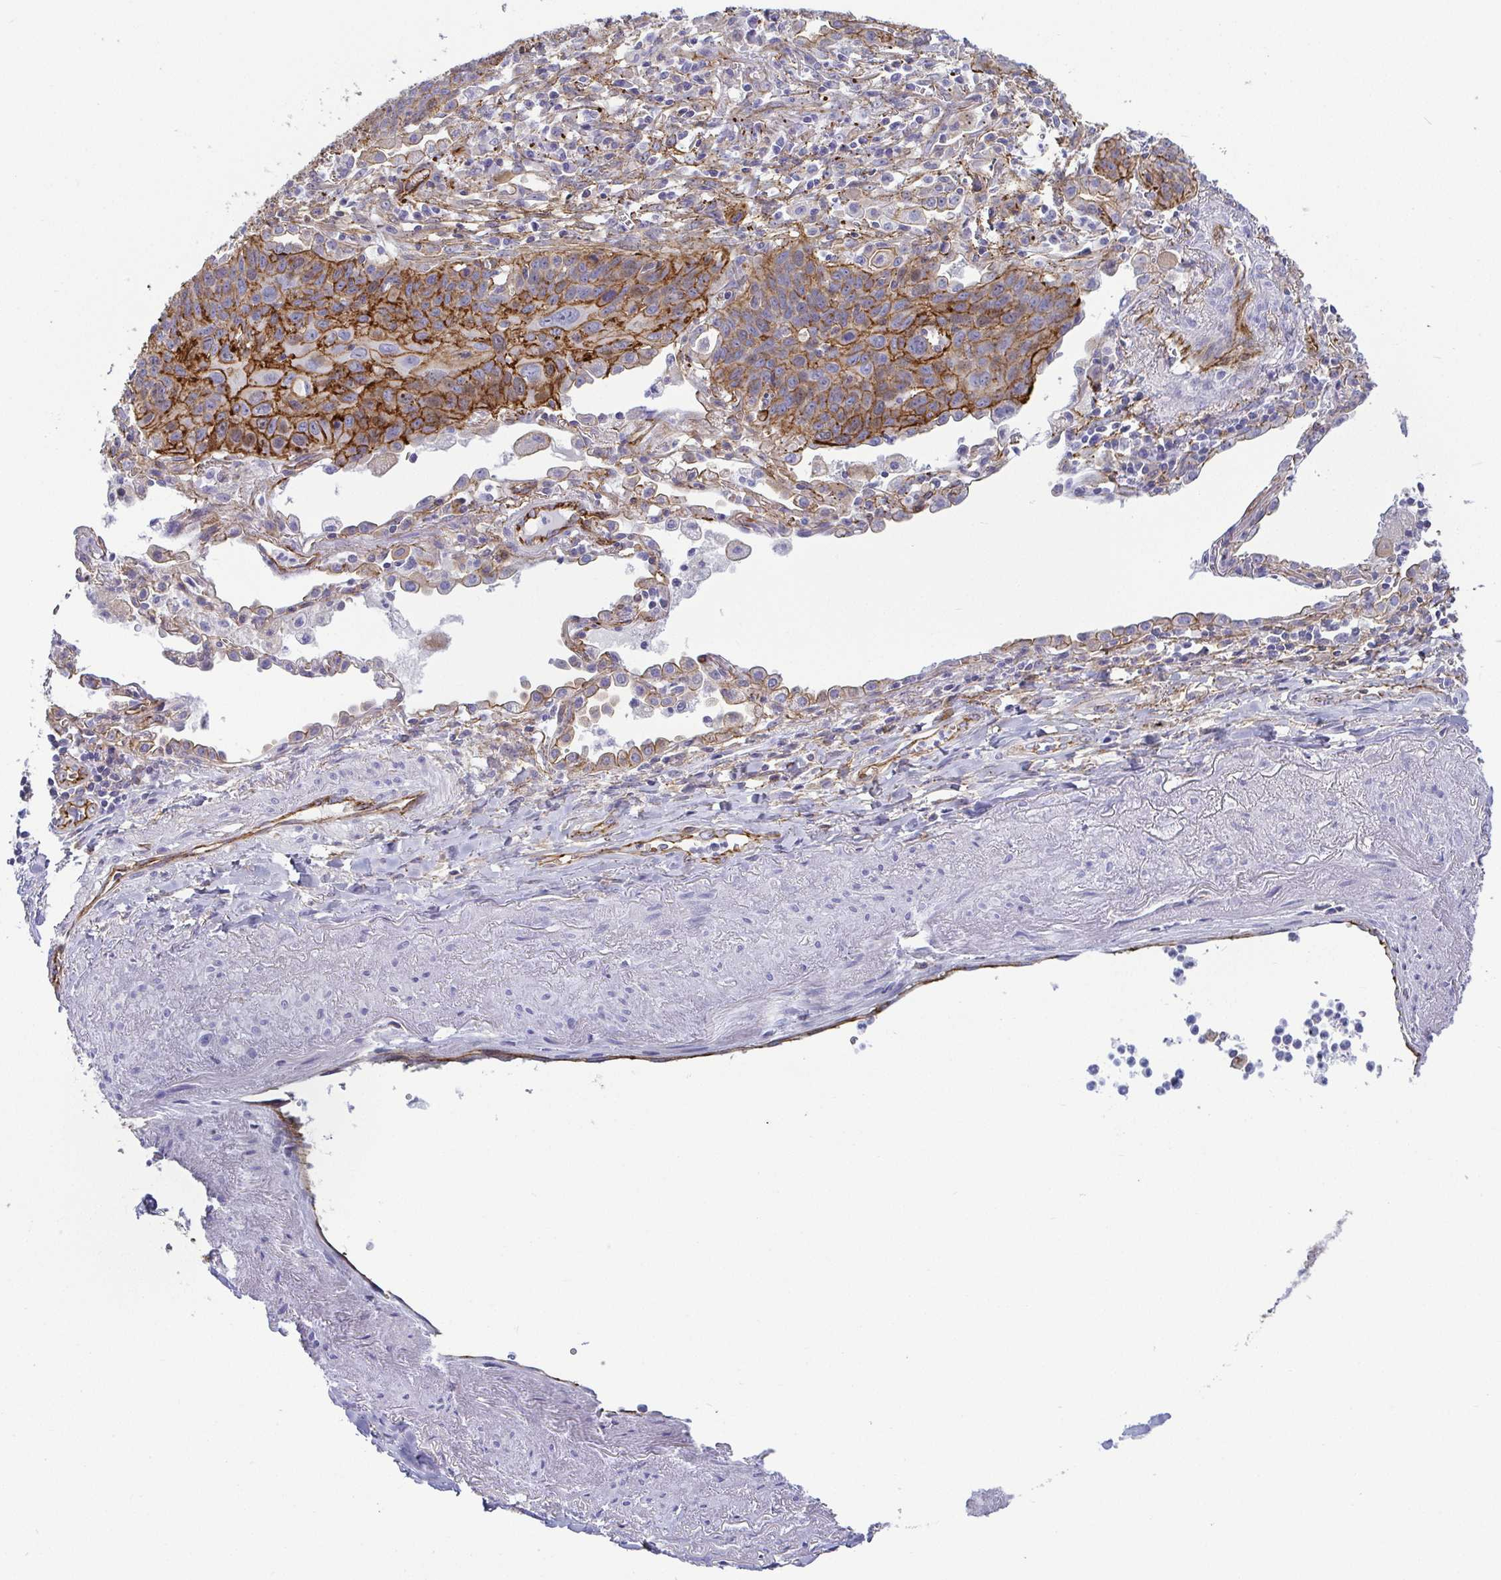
{"staining": {"intensity": "moderate", "quantity": "<25%", "location": "cytoplasmic/membranous"}, "tissue": "lung cancer", "cell_type": "Tumor cells", "image_type": "cancer", "snomed": [{"axis": "morphology", "description": "Squamous cell carcinoma, NOS"}, {"axis": "topography", "description": "Lung"}], "caption": "Immunohistochemical staining of human lung squamous cell carcinoma reveals low levels of moderate cytoplasmic/membranous protein positivity in about <25% of tumor cells. The protein of interest is stained brown, and the nuclei are stained in blue (DAB (3,3'-diaminobenzidine) IHC with brightfield microscopy, high magnification).", "gene": "LIMA1", "patient": {"sex": "male", "age": 71}}